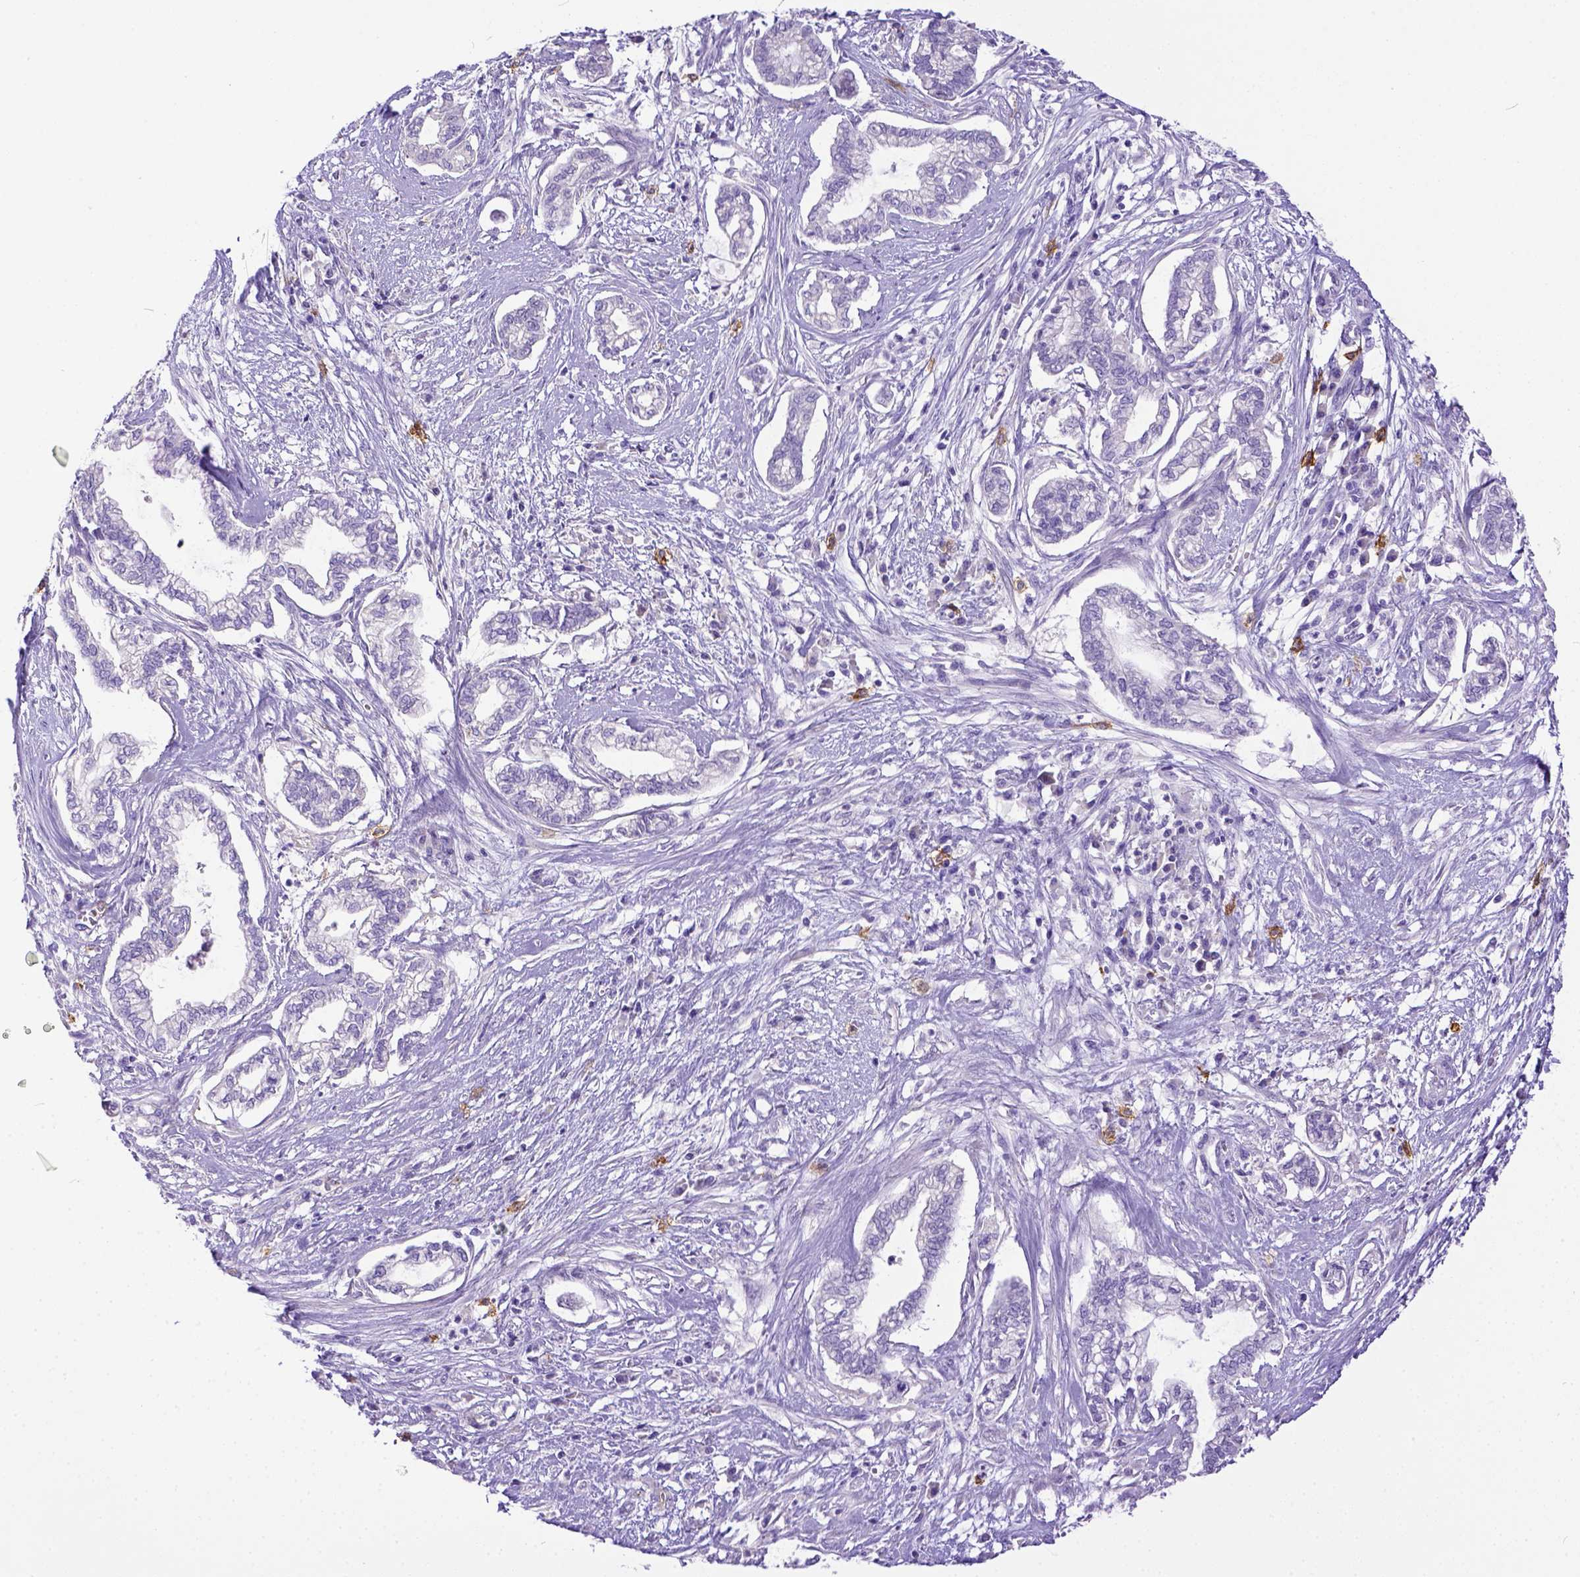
{"staining": {"intensity": "negative", "quantity": "none", "location": "none"}, "tissue": "cervical cancer", "cell_type": "Tumor cells", "image_type": "cancer", "snomed": [{"axis": "morphology", "description": "Adenocarcinoma, NOS"}, {"axis": "topography", "description": "Cervix"}], "caption": "Cervical cancer stained for a protein using IHC reveals no staining tumor cells.", "gene": "KIT", "patient": {"sex": "female", "age": 62}}